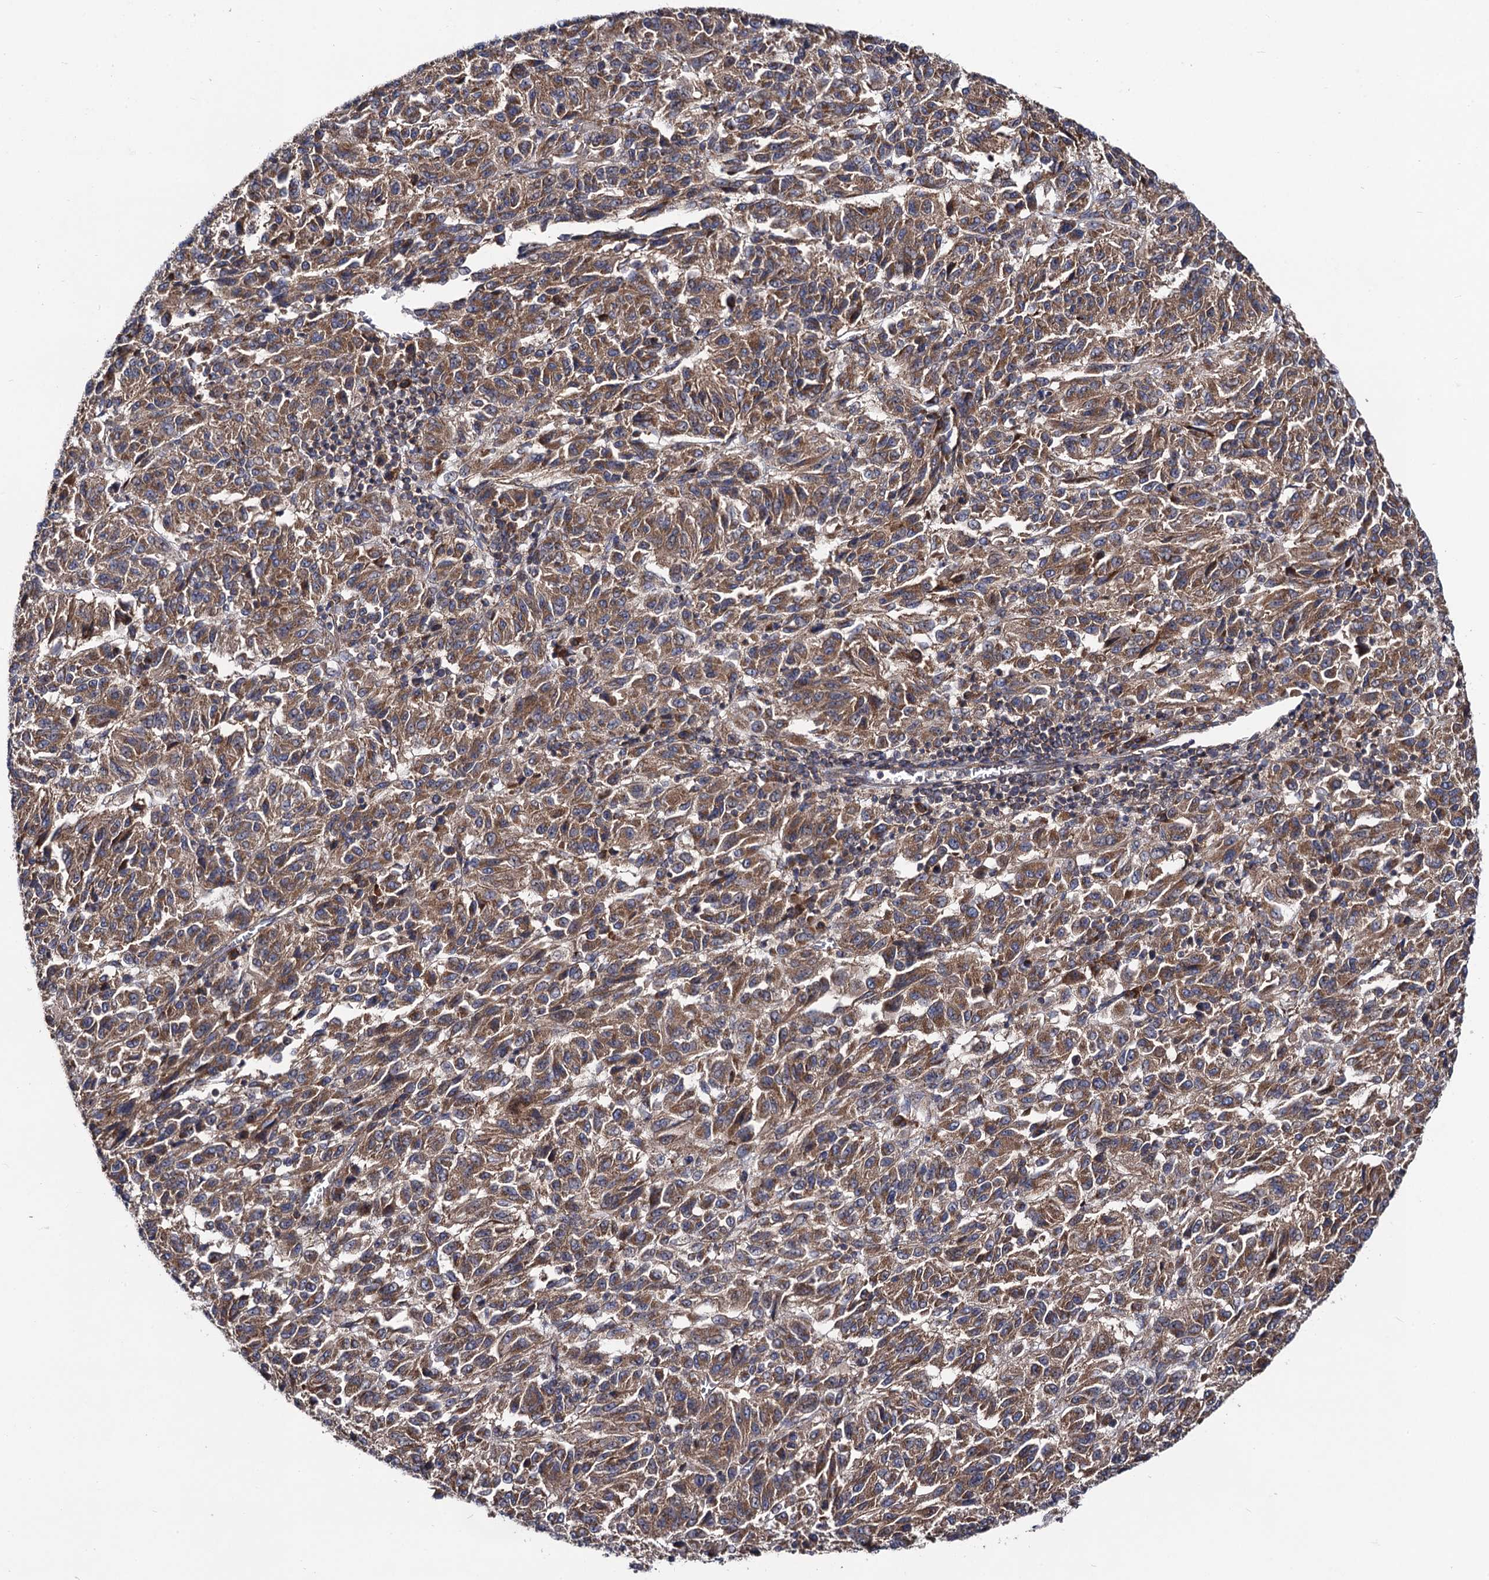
{"staining": {"intensity": "moderate", "quantity": ">75%", "location": "cytoplasmic/membranous"}, "tissue": "melanoma", "cell_type": "Tumor cells", "image_type": "cancer", "snomed": [{"axis": "morphology", "description": "Malignant melanoma, Metastatic site"}, {"axis": "topography", "description": "Lung"}], "caption": "Human malignant melanoma (metastatic site) stained for a protein (brown) demonstrates moderate cytoplasmic/membranous positive staining in about >75% of tumor cells.", "gene": "DYDC1", "patient": {"sex": "male", "age": 64}}